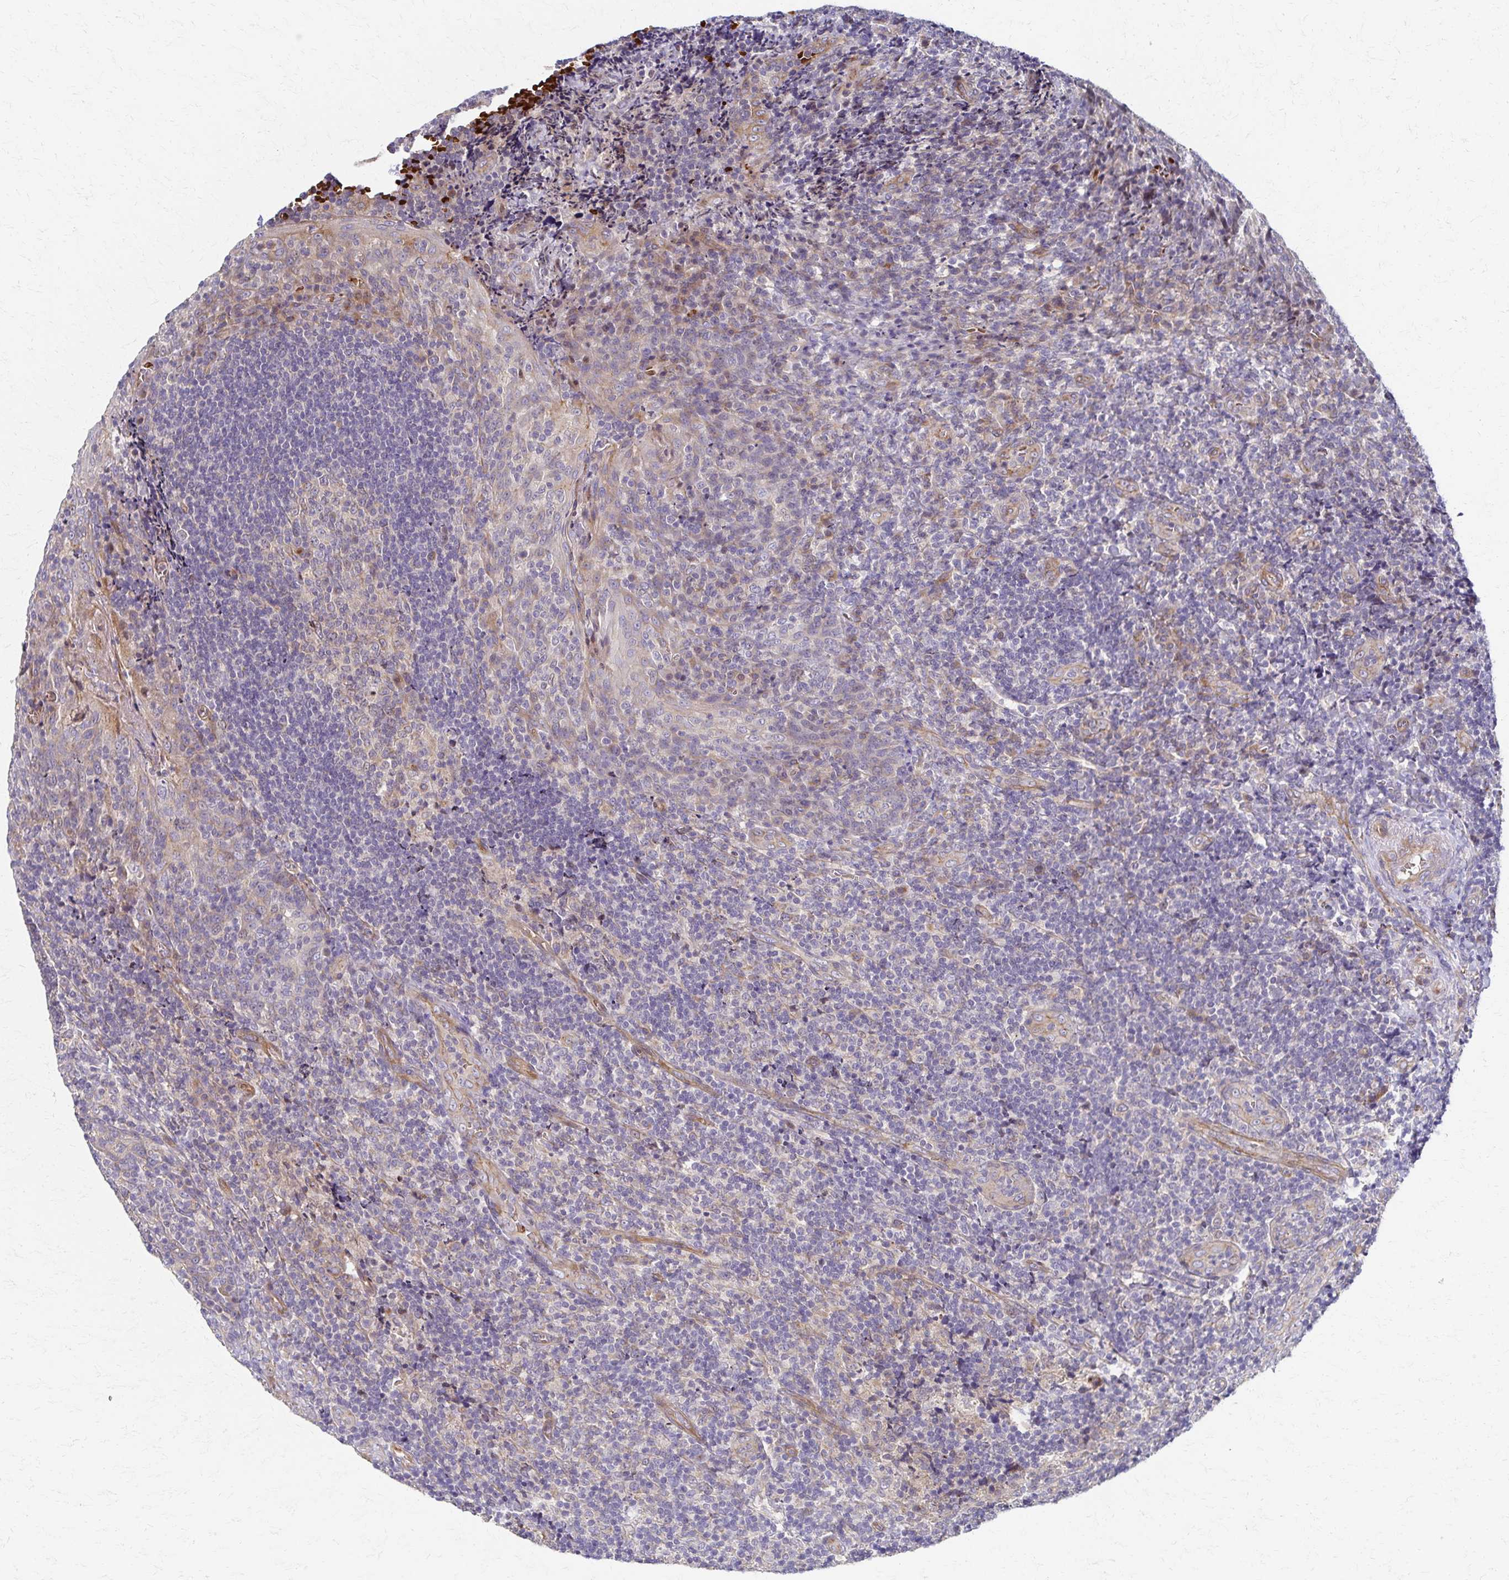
{"staining": {"intensity": "weak", "quantity": "<25%", "location": "cytoplasmic/membranous"}, "tissue": "tonsil", "cell_type": "Germinal center cells", "image_type": "normal", "snomed": [{"axis": "morphology", "description": "Normal tissue, NOS"}, {"axis": "topography", "description": "Tonsil"}], "caption": "This micrograph is of benign tonsil stained with IHC to label a protein in brown with the nuclei are counter-stained blue. There is no expression in germinal center cells.", "gene": "SKA2", "patient": {"sex": "male", "age": 17}}